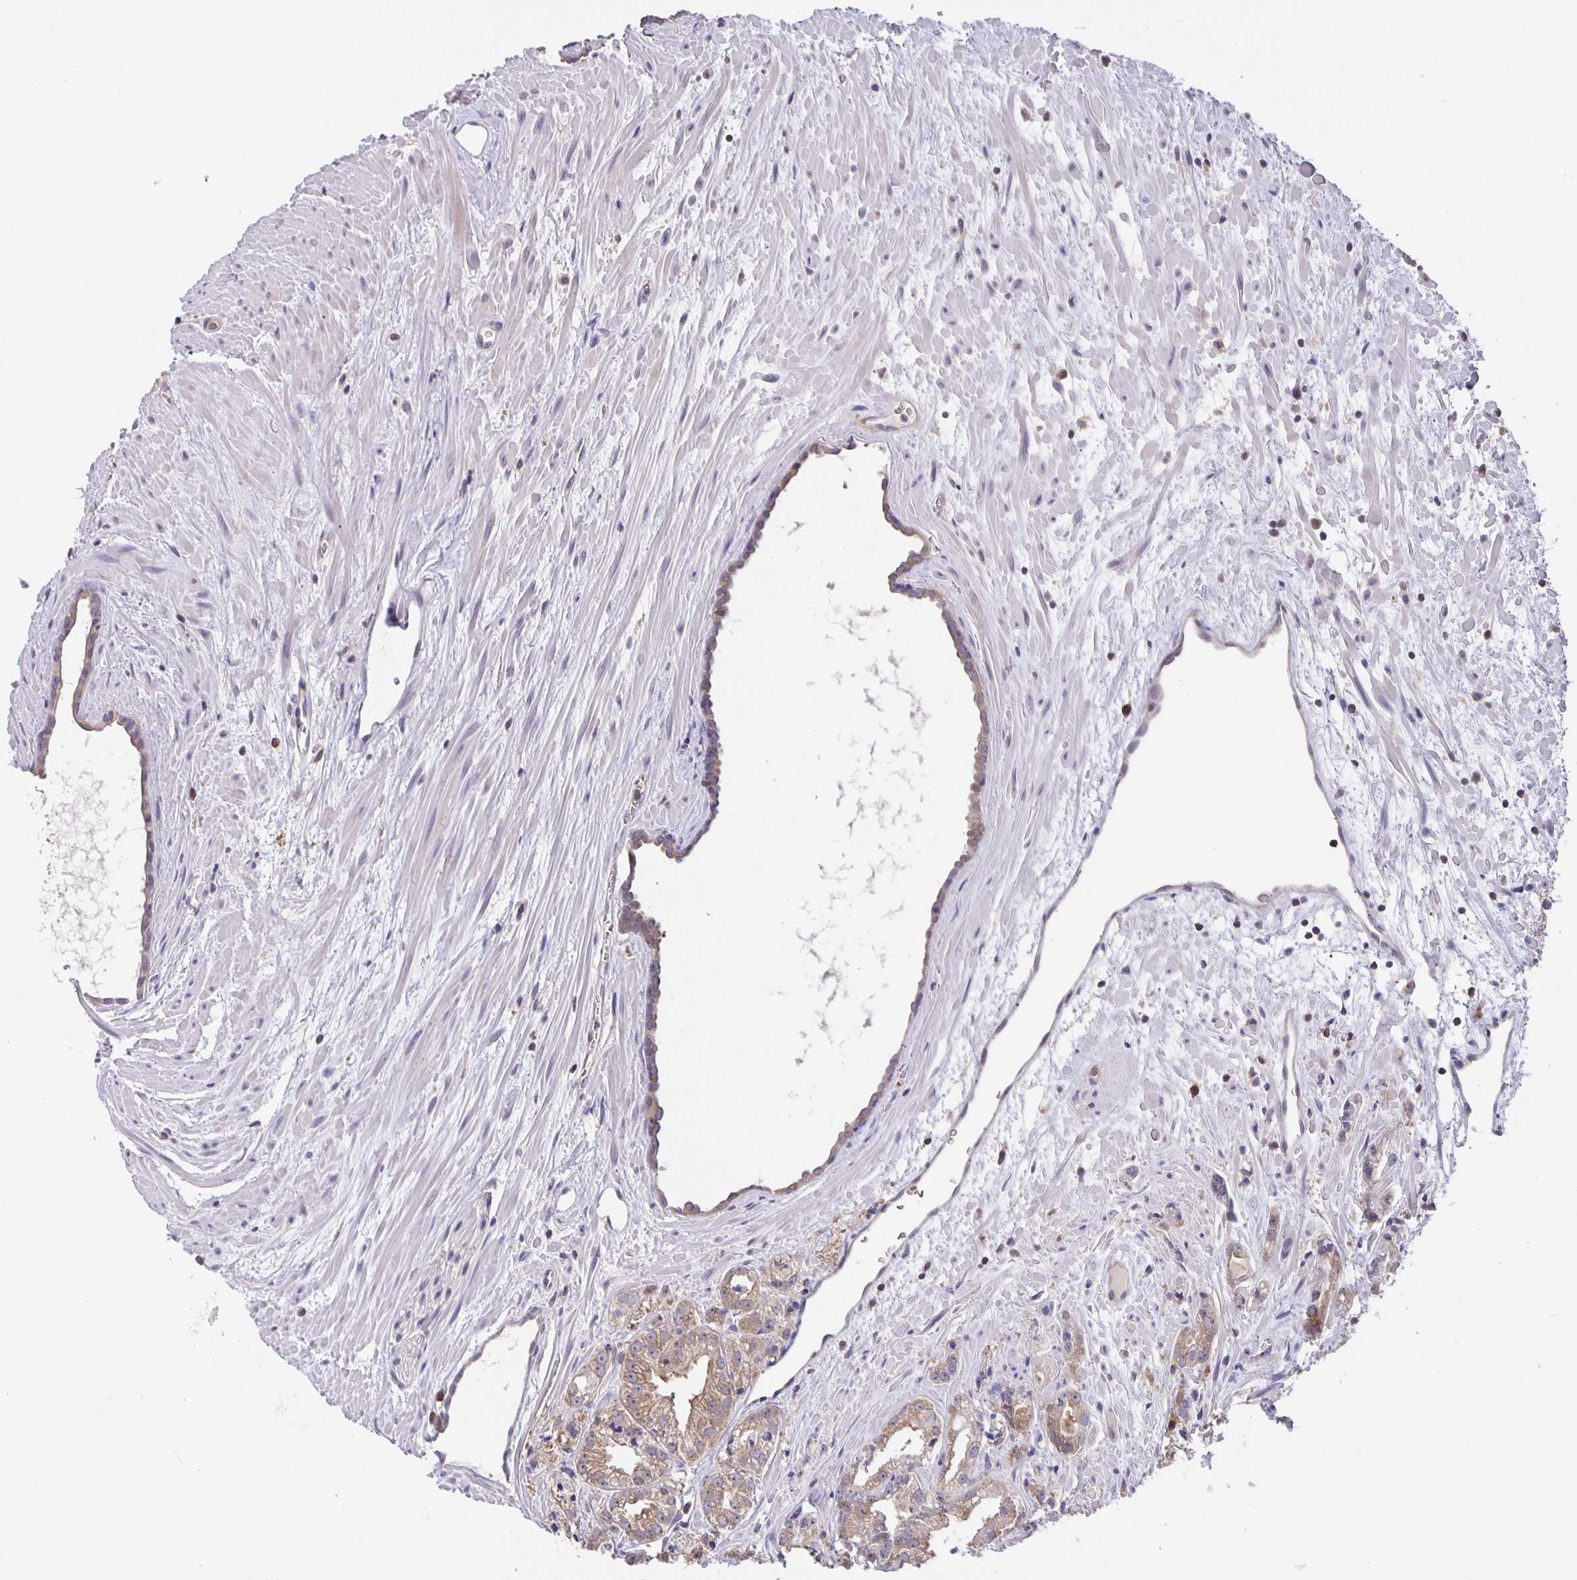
{"staining": {"intensity": "weak", "quantity": "25%-75%", "location": "cytoplasmic/membranous"}, "tissue": "prostate cancer", "cell_type": "Tumor cells", "image_type": "cancer", "snomed": [{"axis": "morphology", "description": "Adenocarcinoma, High grade"}, {"axis": "topography", "description": "Prostate"}], "caption": "A micrograph of human prostate cancer stained for a protein demonstrates weak cytoplasmic/membranous brown staining in tumor cells.", "gene": "FEM1C", "patient": {"sex": "male", "age": 68}}